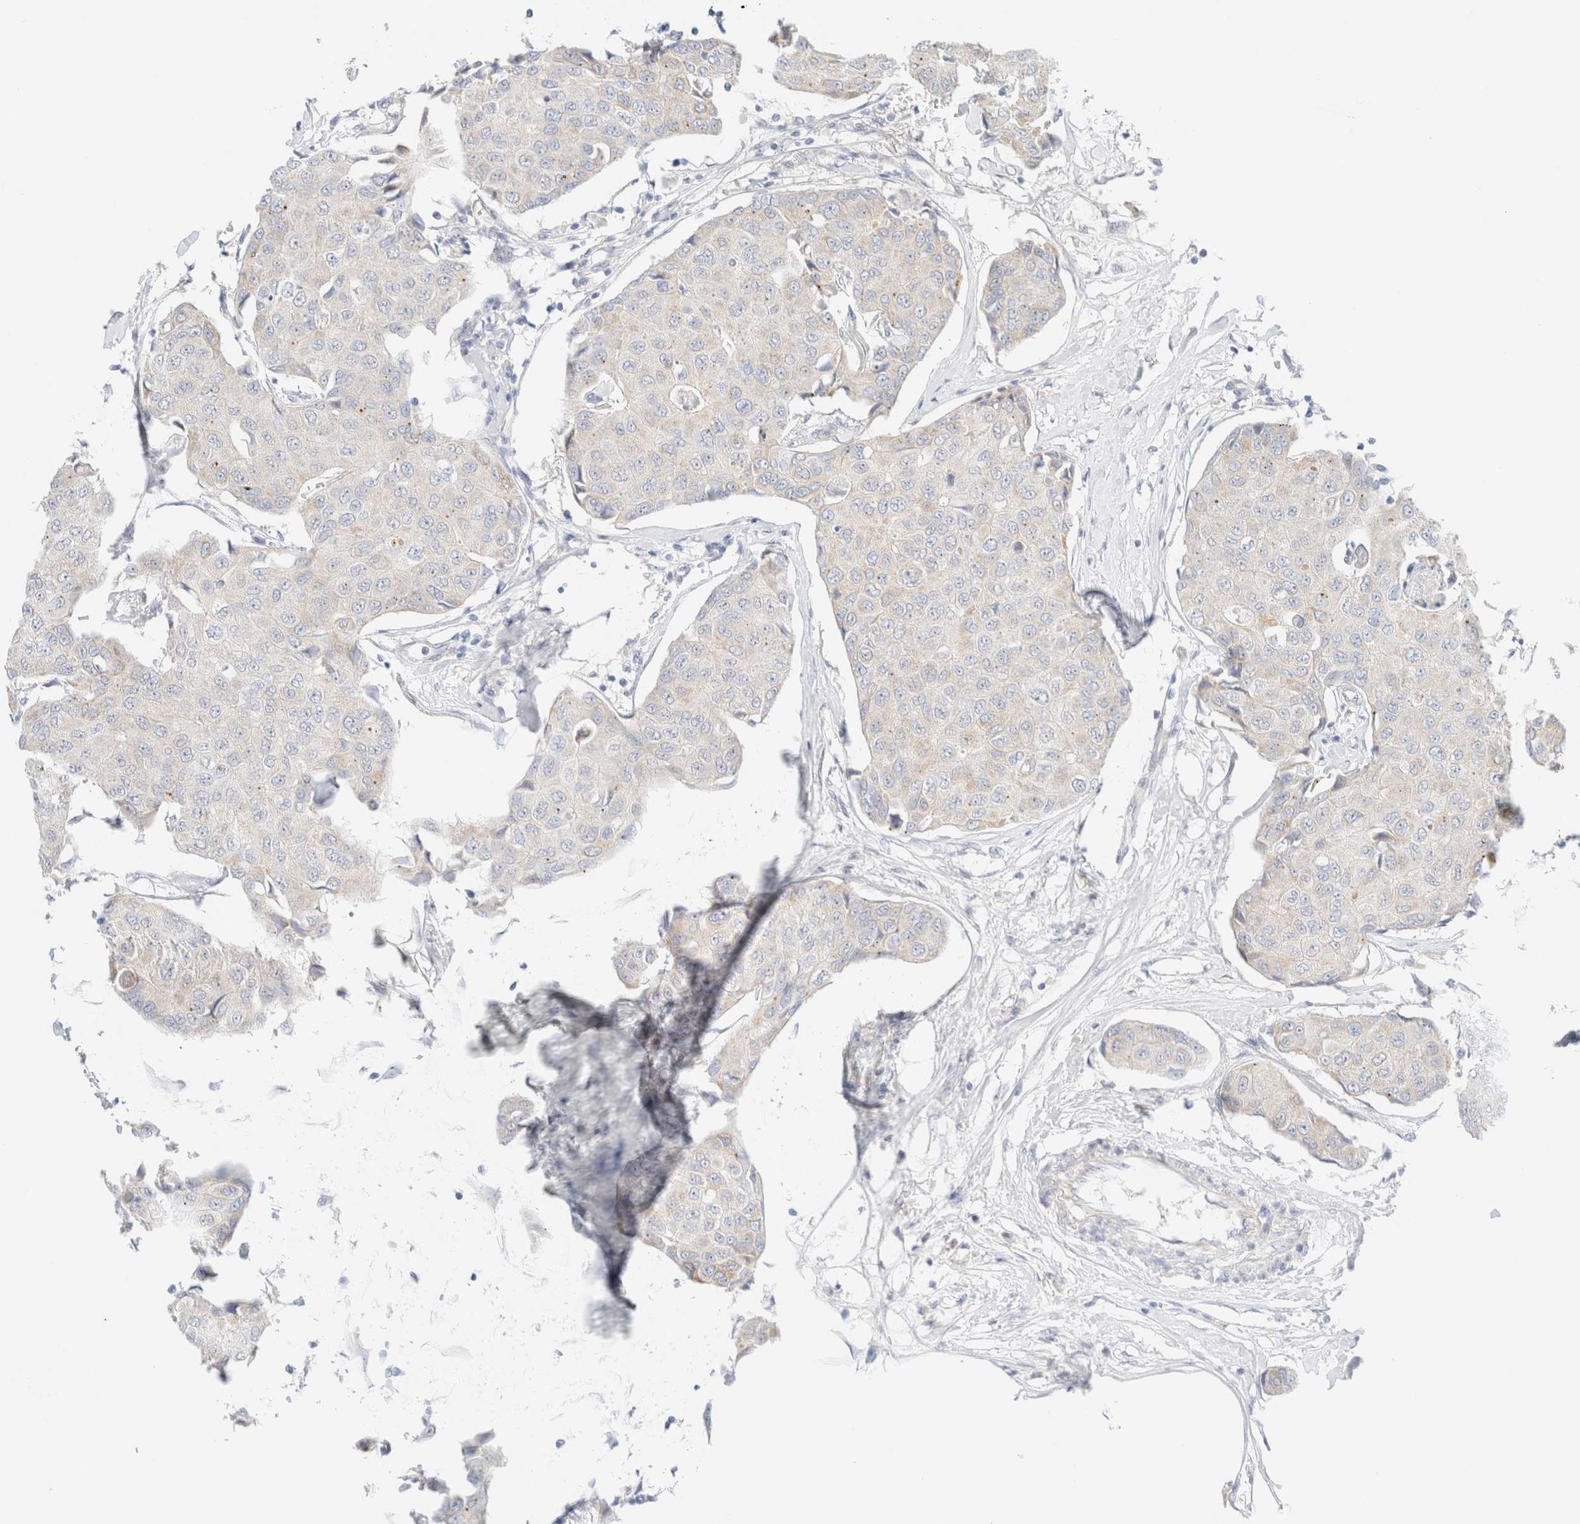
{"staining": {"intensity": "negative", "quantity": "none", "location": "none"}, "tissue": "breast cancer", "cell_type": "Tumor cells", "image_type": "cancer", "snomed": [{"axis": "morphology", "description": "Duct carcinoma"}, {"axis": "topography", "description": "Breast"}], "caption": "This is an immunohistochemistry image of human breast intraductal carcinoma. There is no positivity in tumor cells.", "gene": "UNC13B", "patient": {"sex": "female", "age": 80}}